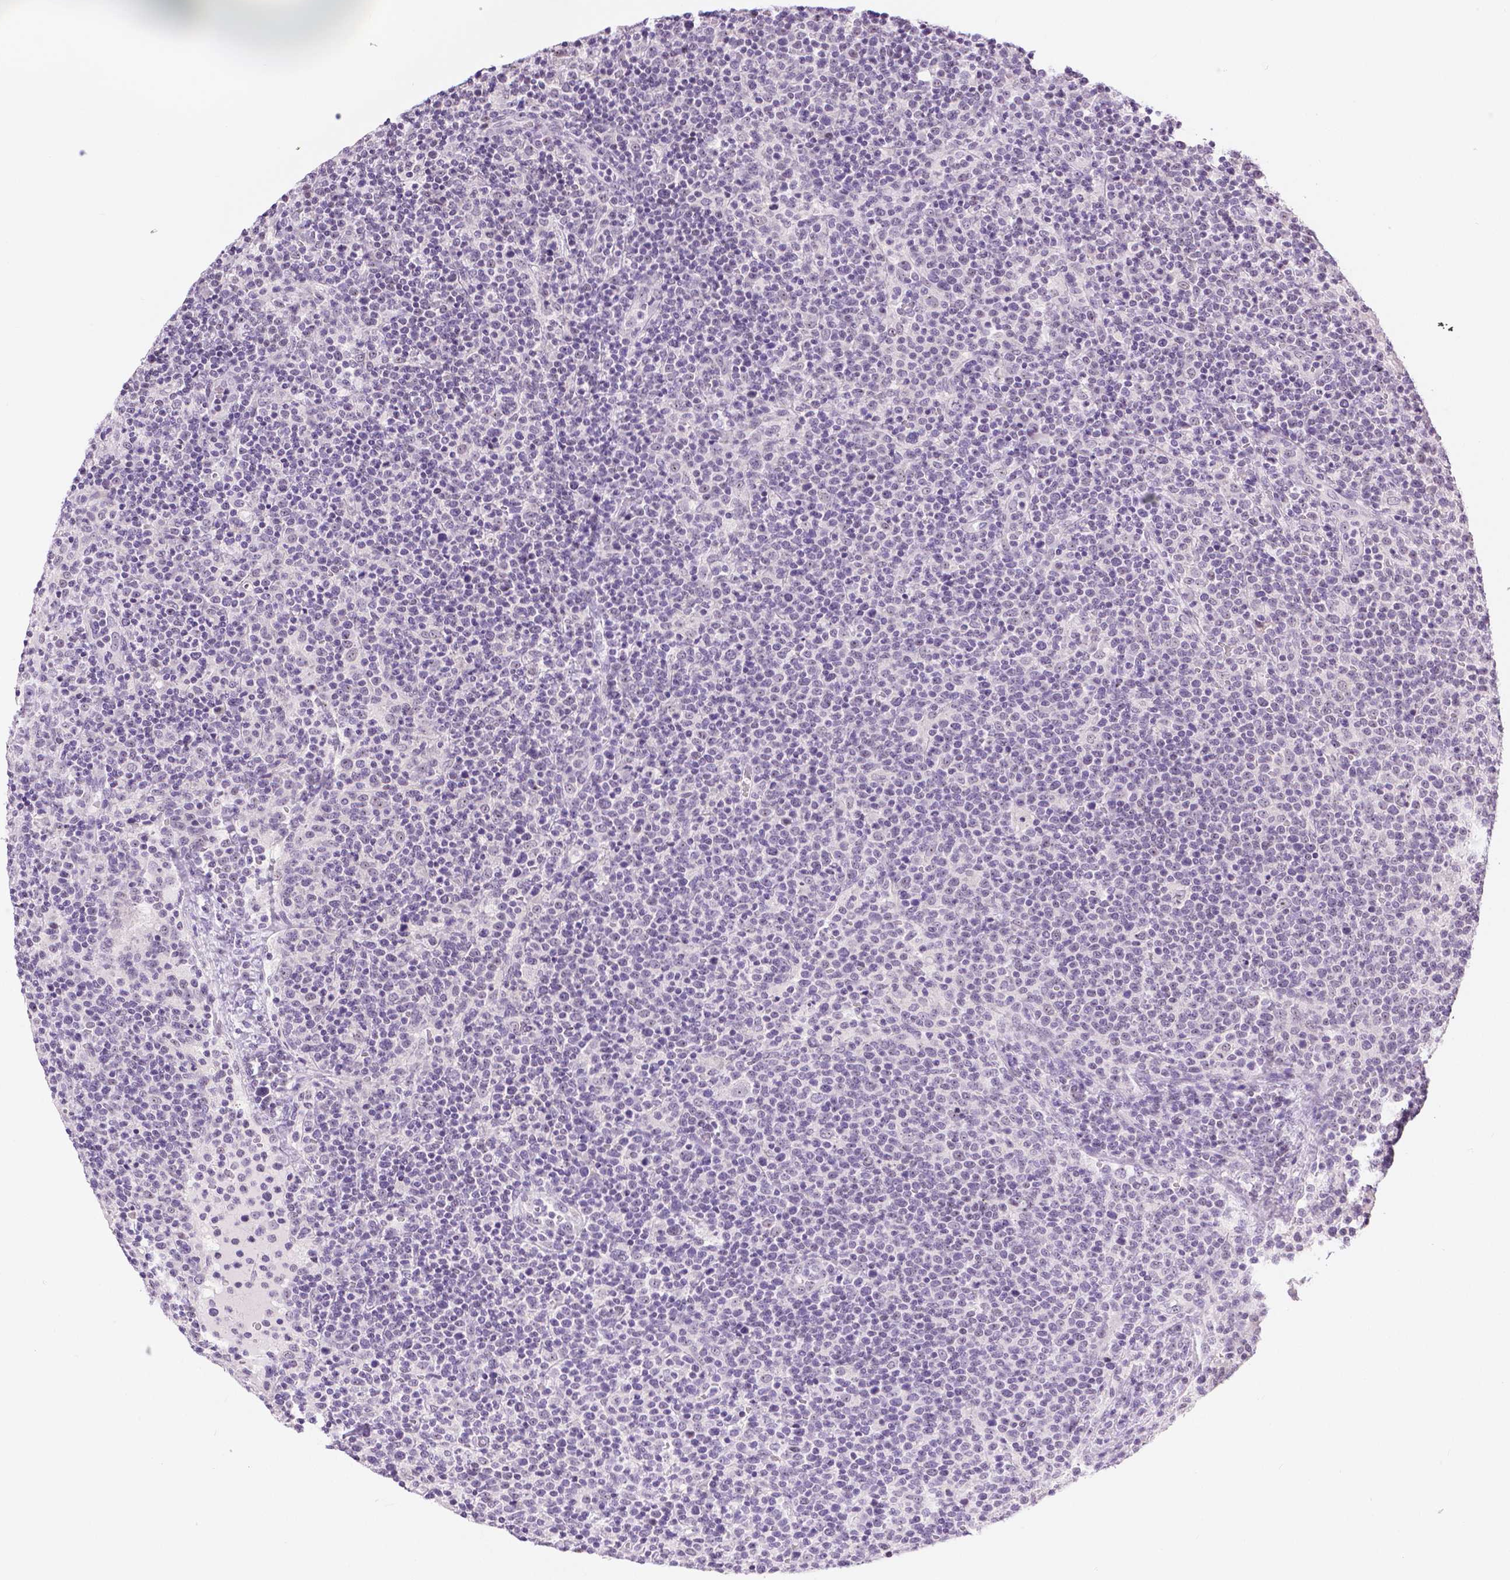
{"staining": {"intensity": "negative", "quantity": "none", "location": "none"}, "tissue": "lymphoma", "cell_type": "Tumor cells", "image_type": "cancer", "snomed": [{"axis": "morphology", "description": "Malignant lymphoma, non-Hodgkin's type, High grade"}, {"axis": "topography", "description": "Lymph node"}], "caption": "The immunohistochemistry photomicrograph has no significant staining in tumor cells of lymphoma tissue.", "gene": "NHP2", "patient": {"sex": "male", "age": 61}}